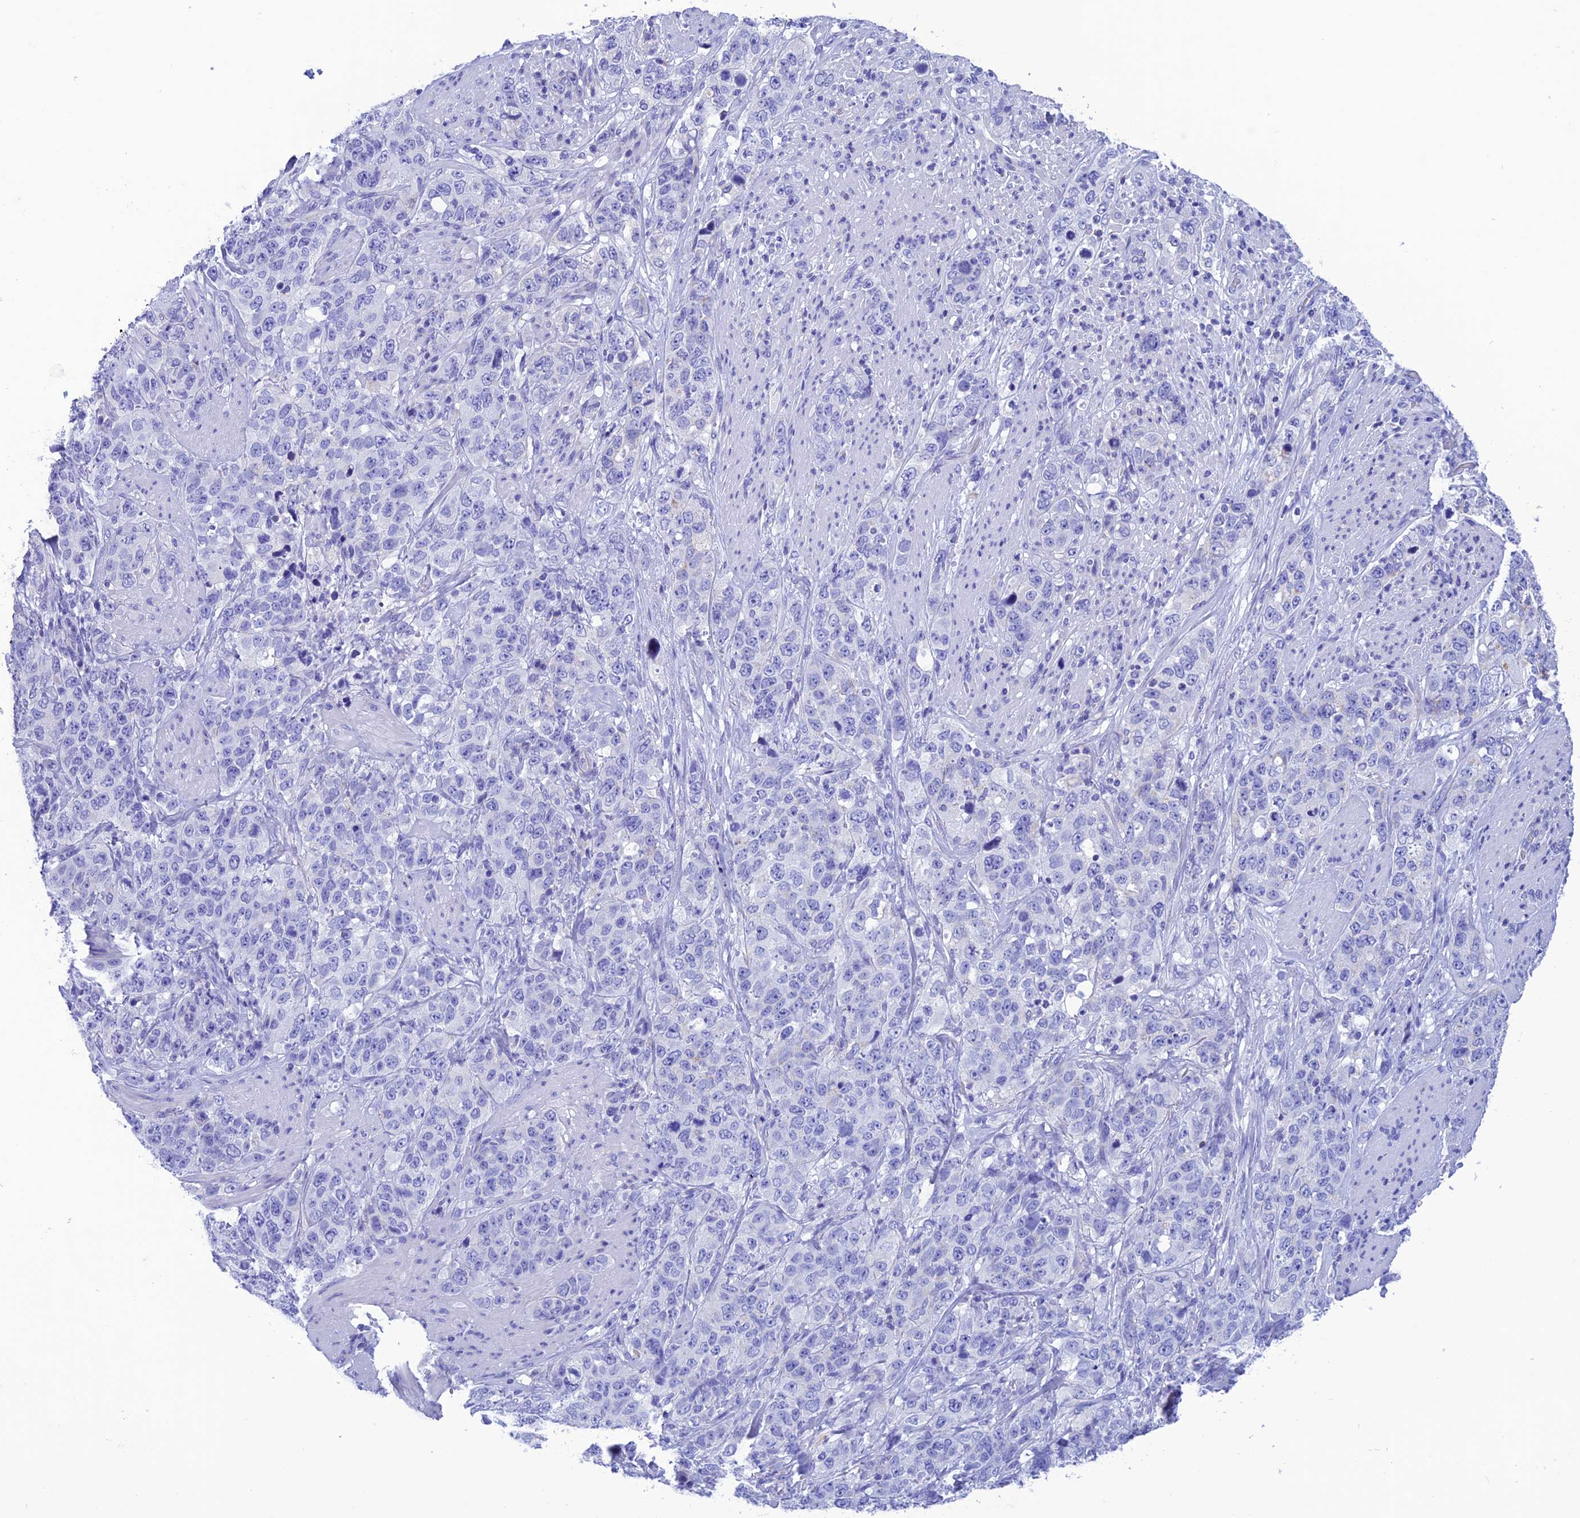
{"staining": {"intensity": "negative", "quantity": "none", "location": "none"}, "tissue": "stomach cancer", "cell_type": "Tumor cells", "image_type": "cancer", "snomed": [{"axis": "morphology", "description": "Adenocarcinoma, NOS"}, {"axis": "topography", "description": "Stomach"}], "caption": "Adenocarcinoma (stomach) was stained to show a protein in brown. There is no significant expression in tumor cells.", "gene": "NXPE4", "patient": {"sex": "male", "age": 48}}